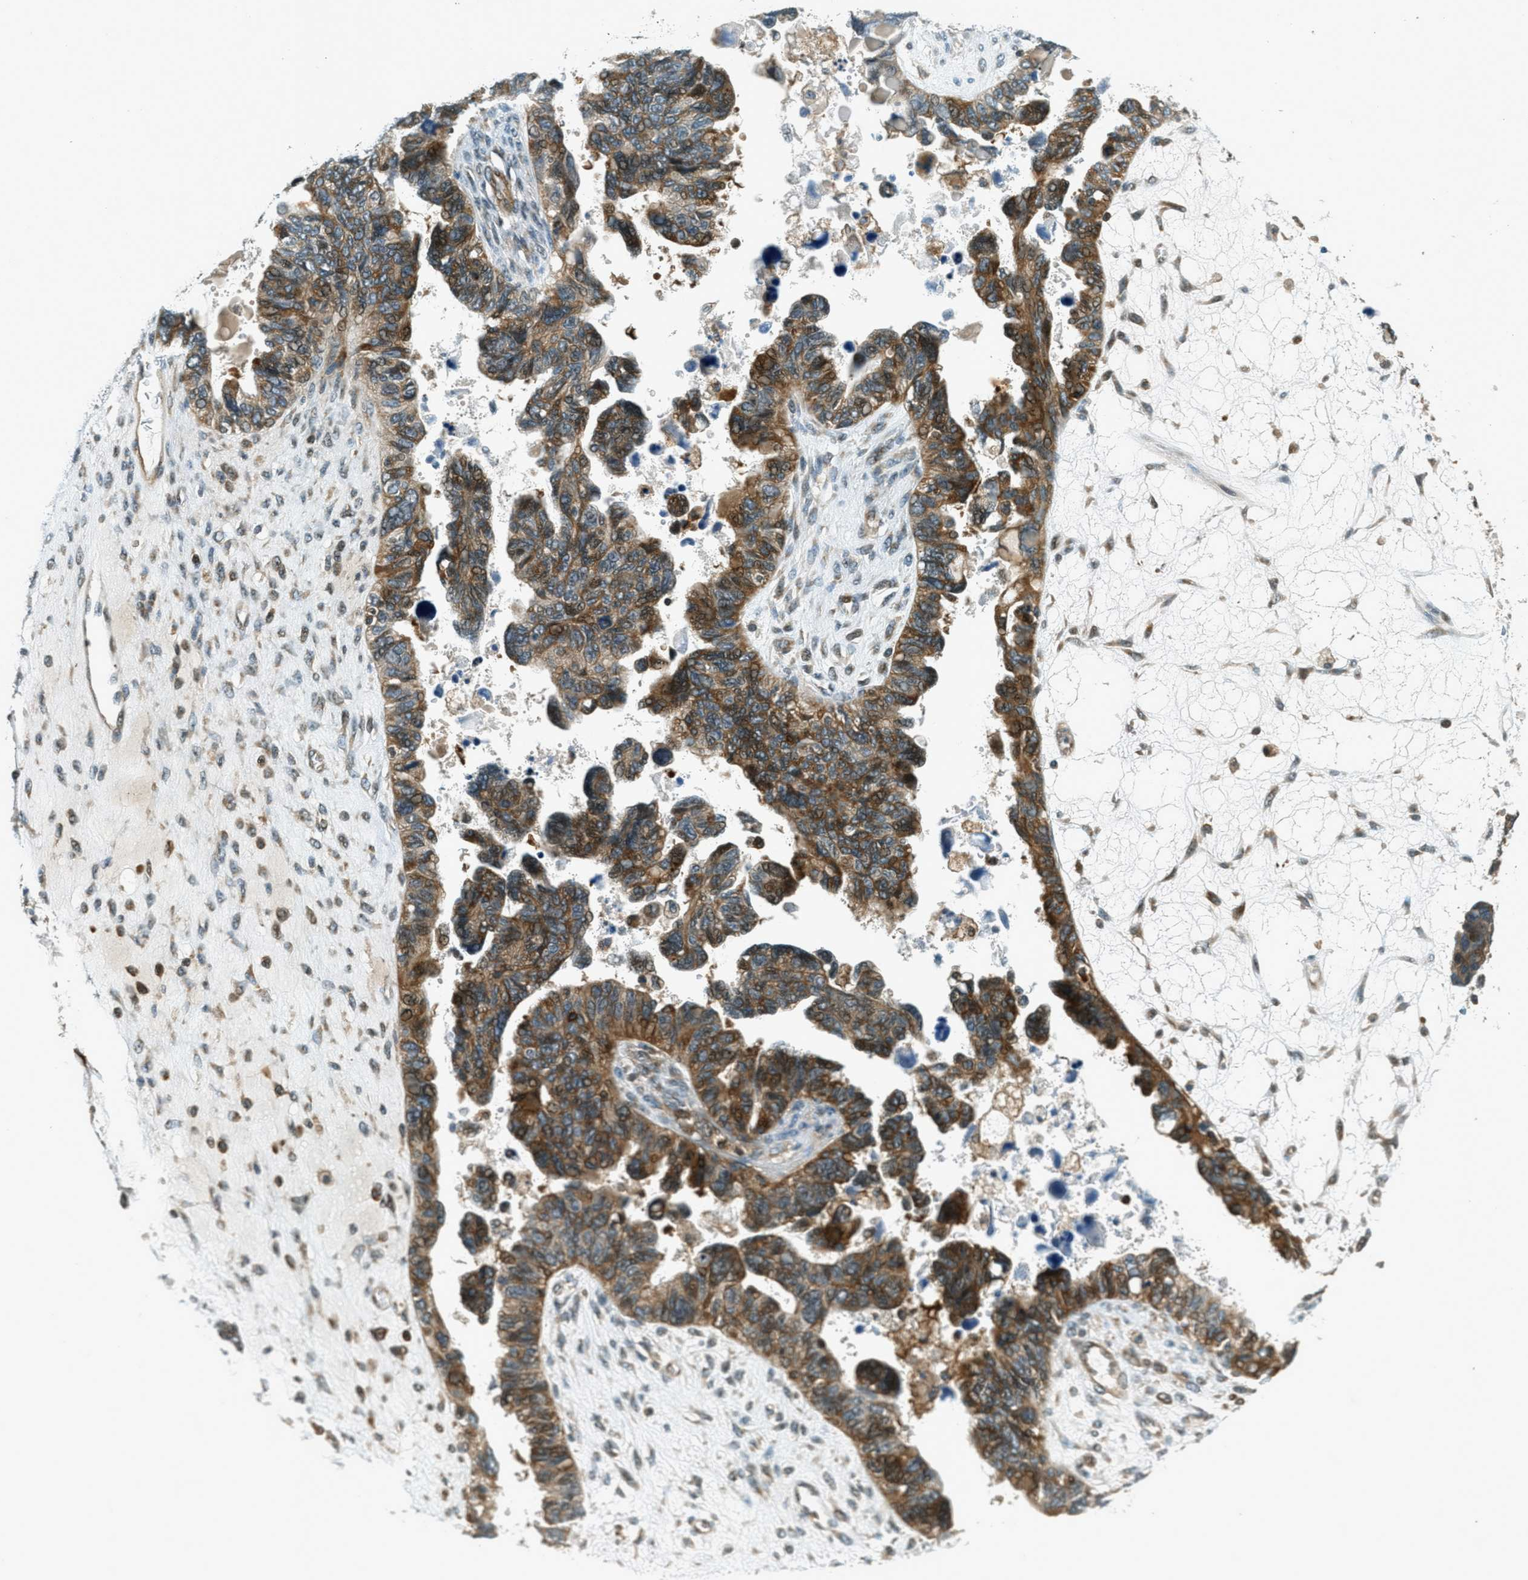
{"staining": {"intensity": "strong", "quantity": ">75%", "location": "cytoplasmic/membranous"}, "tissue": "ovarian cancer", "cell_type": "Tumor cells", "image_type": "cancer", "snomed": [{"axis": "morphology", "description": "Cystadenocarcinoma, serous, NOS"}, {"axis": "topography", "description": "Ovary"}], "caption": "Human serous cystadenocarcinoma (ovarian) stained with a protein marker exhibits strong staining in tumor cells.", "gene": "PTPN23", "patient": {"sex": "female", "age": 79}}